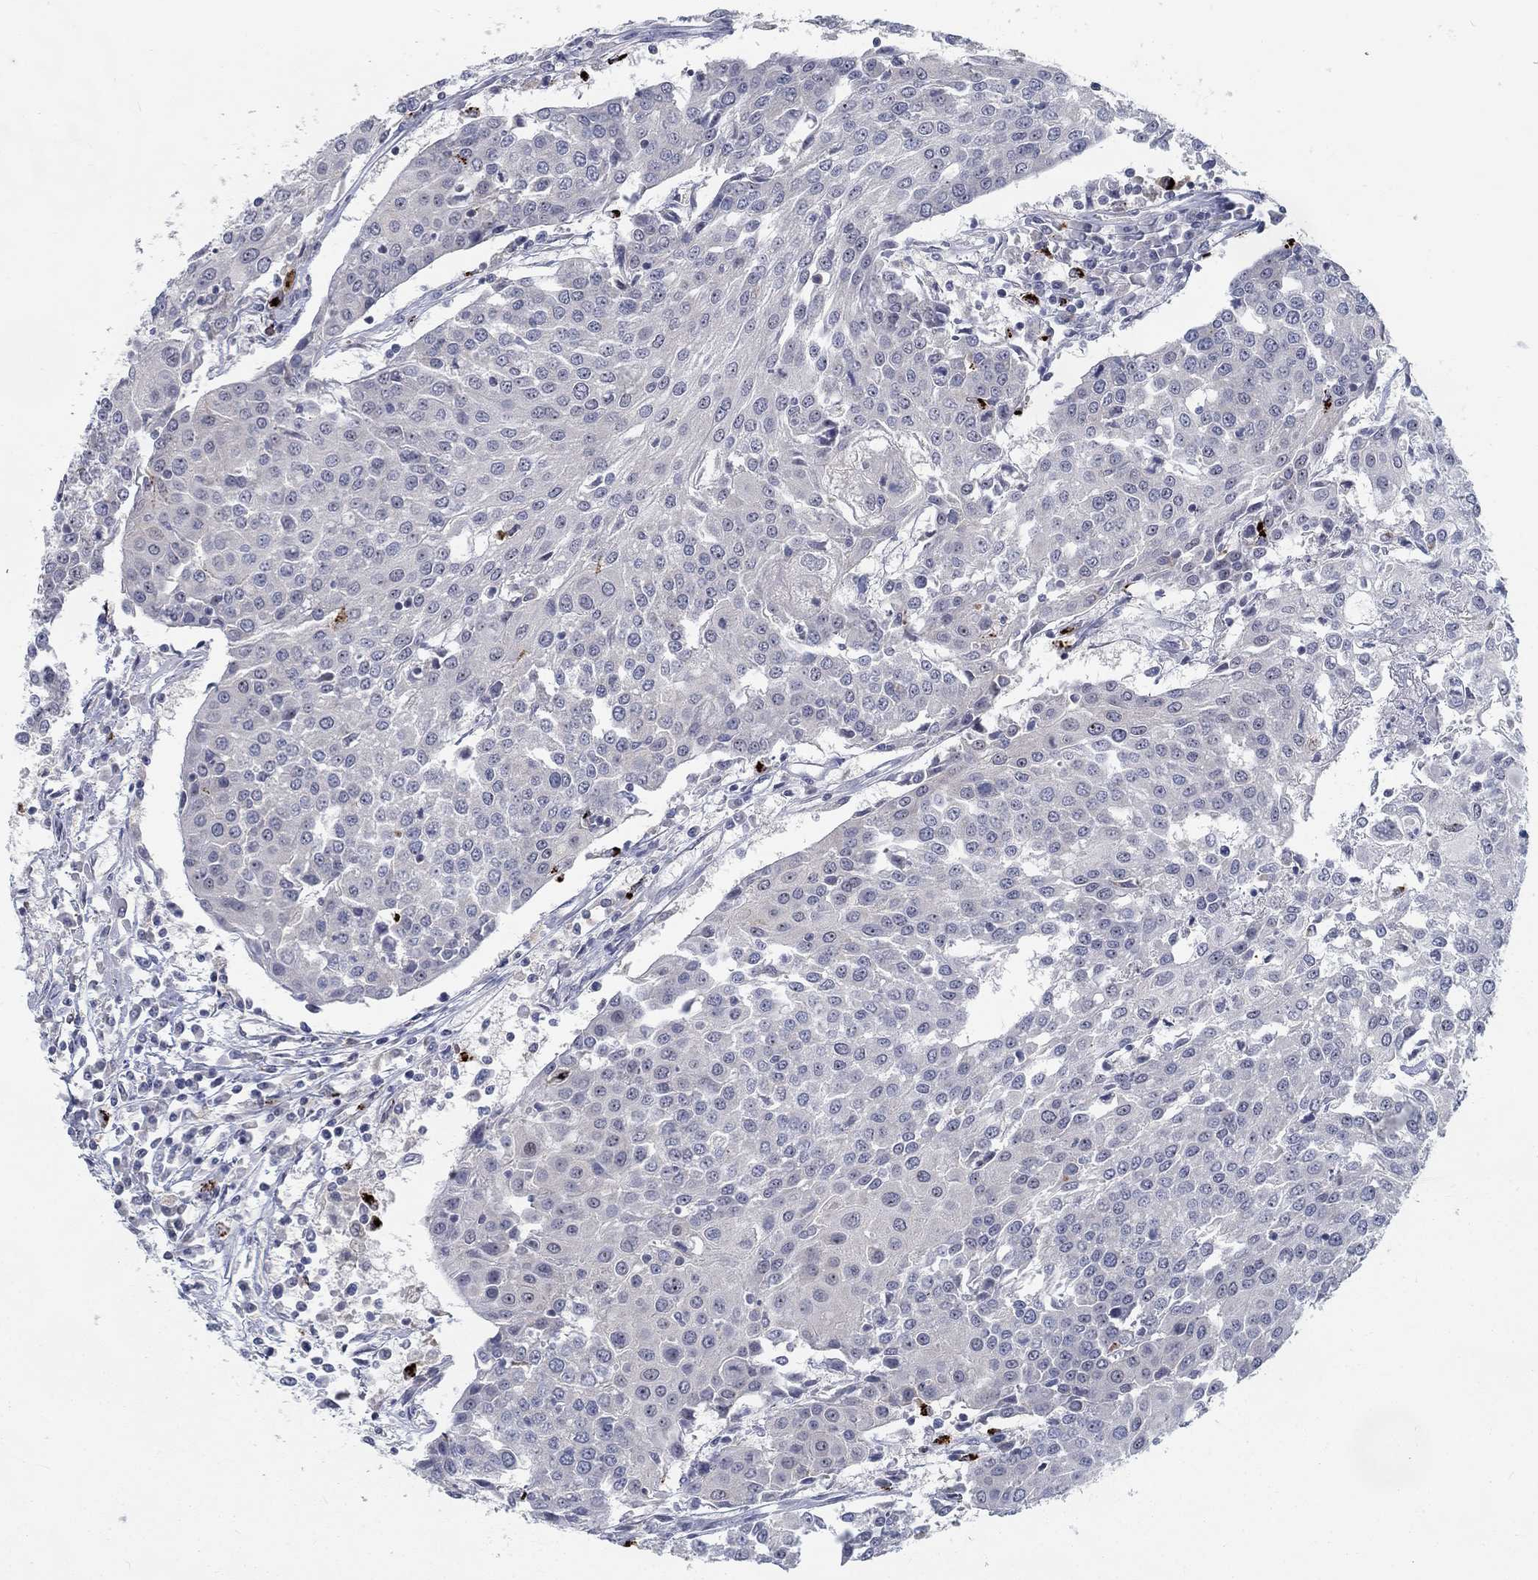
{"staining": {"intensity": "negative", "quantity": "none", "location": "none"}, "tissue": "urothelial cancer", "cell_type": "Tumor cells", "image_type": "cancer", "snomed": [{"axis": "morphology", "description": "Urothelial carcinoma, High grade"}, {"axis": "topography", "description": "Urinary bladder"}], "caption": "This is an IHC image of human urothelial cancer. There is no expression in tumor cells.", "gene": "MTSS2", "patient": {"sex": "female", "age": 85}}